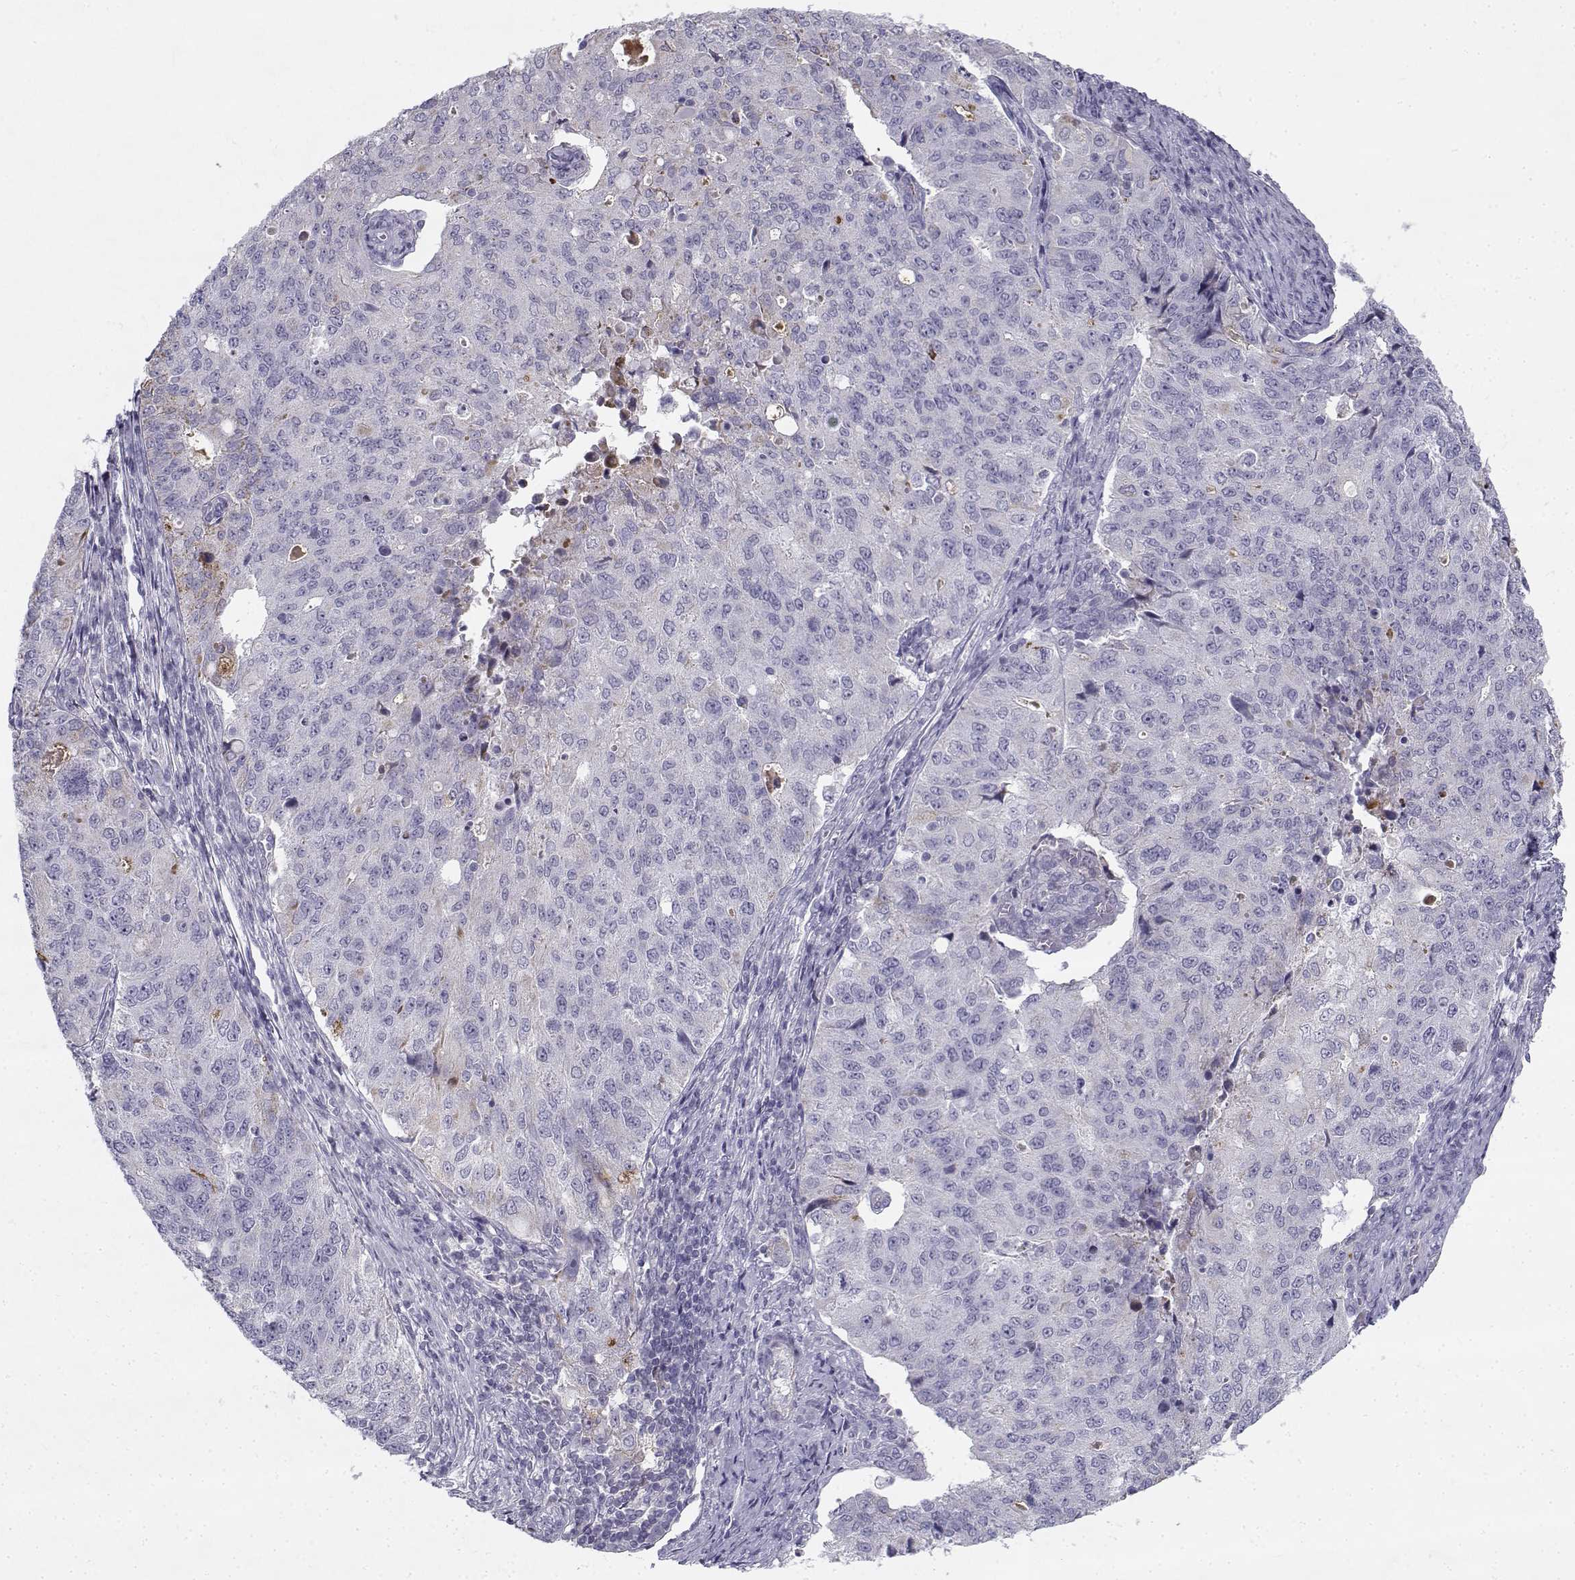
{"staining": {"intensity": "negative", "quantity": "none", "location": "none"}, "tissue": "endometrial cancer", "cell_type": "Tumor cells", "image_type": "cancer", "snomed": [{"axis": "morphology", "description": "Adenocarcinoma, NOS"}, {"axis": "topography", "description": "Endometrium"}], "caption": "A histopathology image of endometrial adenocarcinoma stained for a protein reveals no brown staining in tumor cells. (Brightfield microscopy of DAB immunohistochemistry (IHC) at high magnification).", "gene": "CREB3L3", "patient": {"sex": "female", "age": 43}}